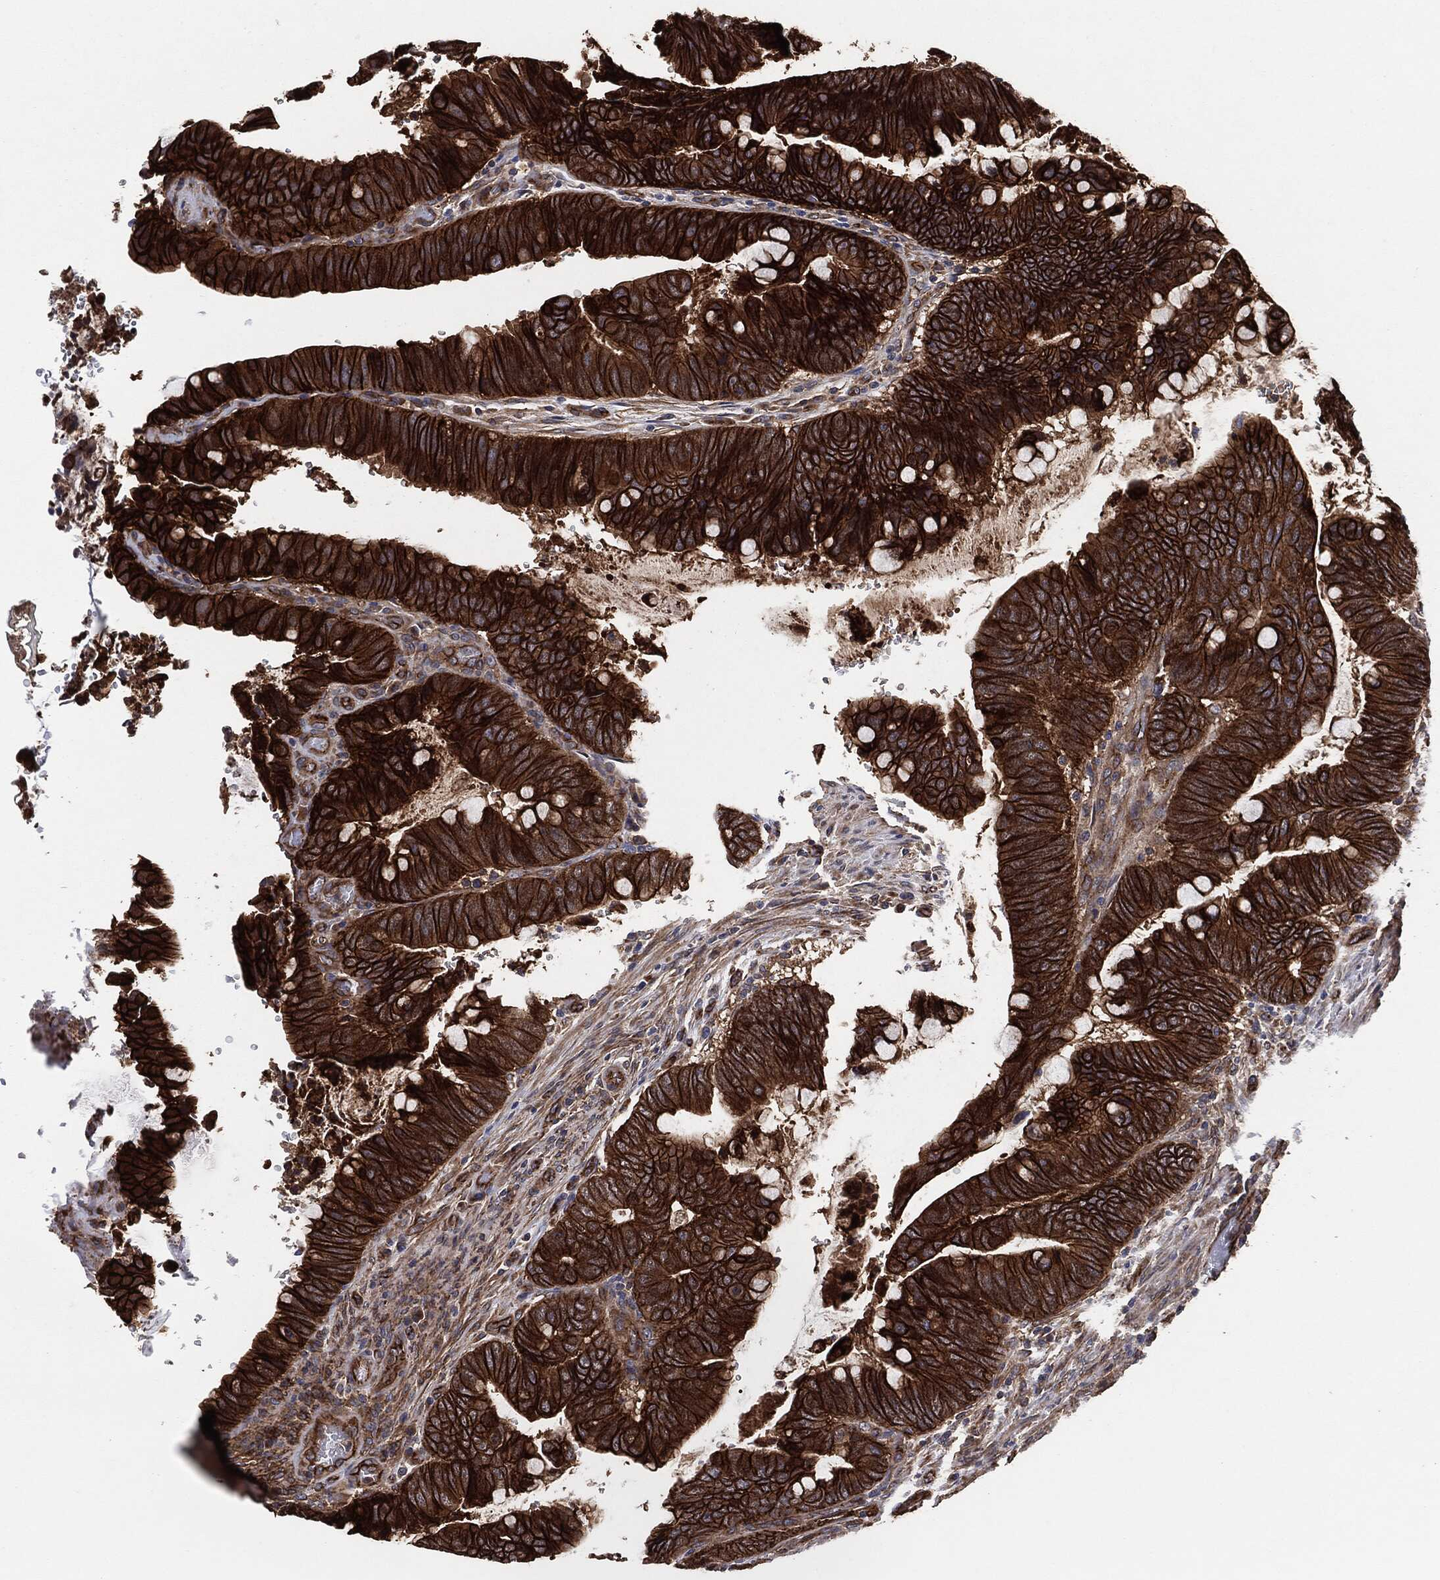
{"staining": {"intensity": "strong", "quantity": ">75%", "location": "cytoplasmic/membranous"}, "tissue": "colorectal cancer", "cell_type": "Tumor cells", "image_type": "cancer", "snomed": [{"axis": "morphology", "description": "Normal tissue, NOS"}, {"axis": "morphology", "description": "Adenocarcinoma, NOS"}, {"axis": "topography", "description": "Rectum"}, {"axis": "topography", "description": "Peripheral nerve tissue"}], "caption": "The immunohistochemical stain labels strong cytoplasmic/membranous positivity in tumor cells of colorectal cancer (adenocarcinoma) tissue.", "gene": "CTNNA1", "patient": {"sex": "male", "age": 92}}